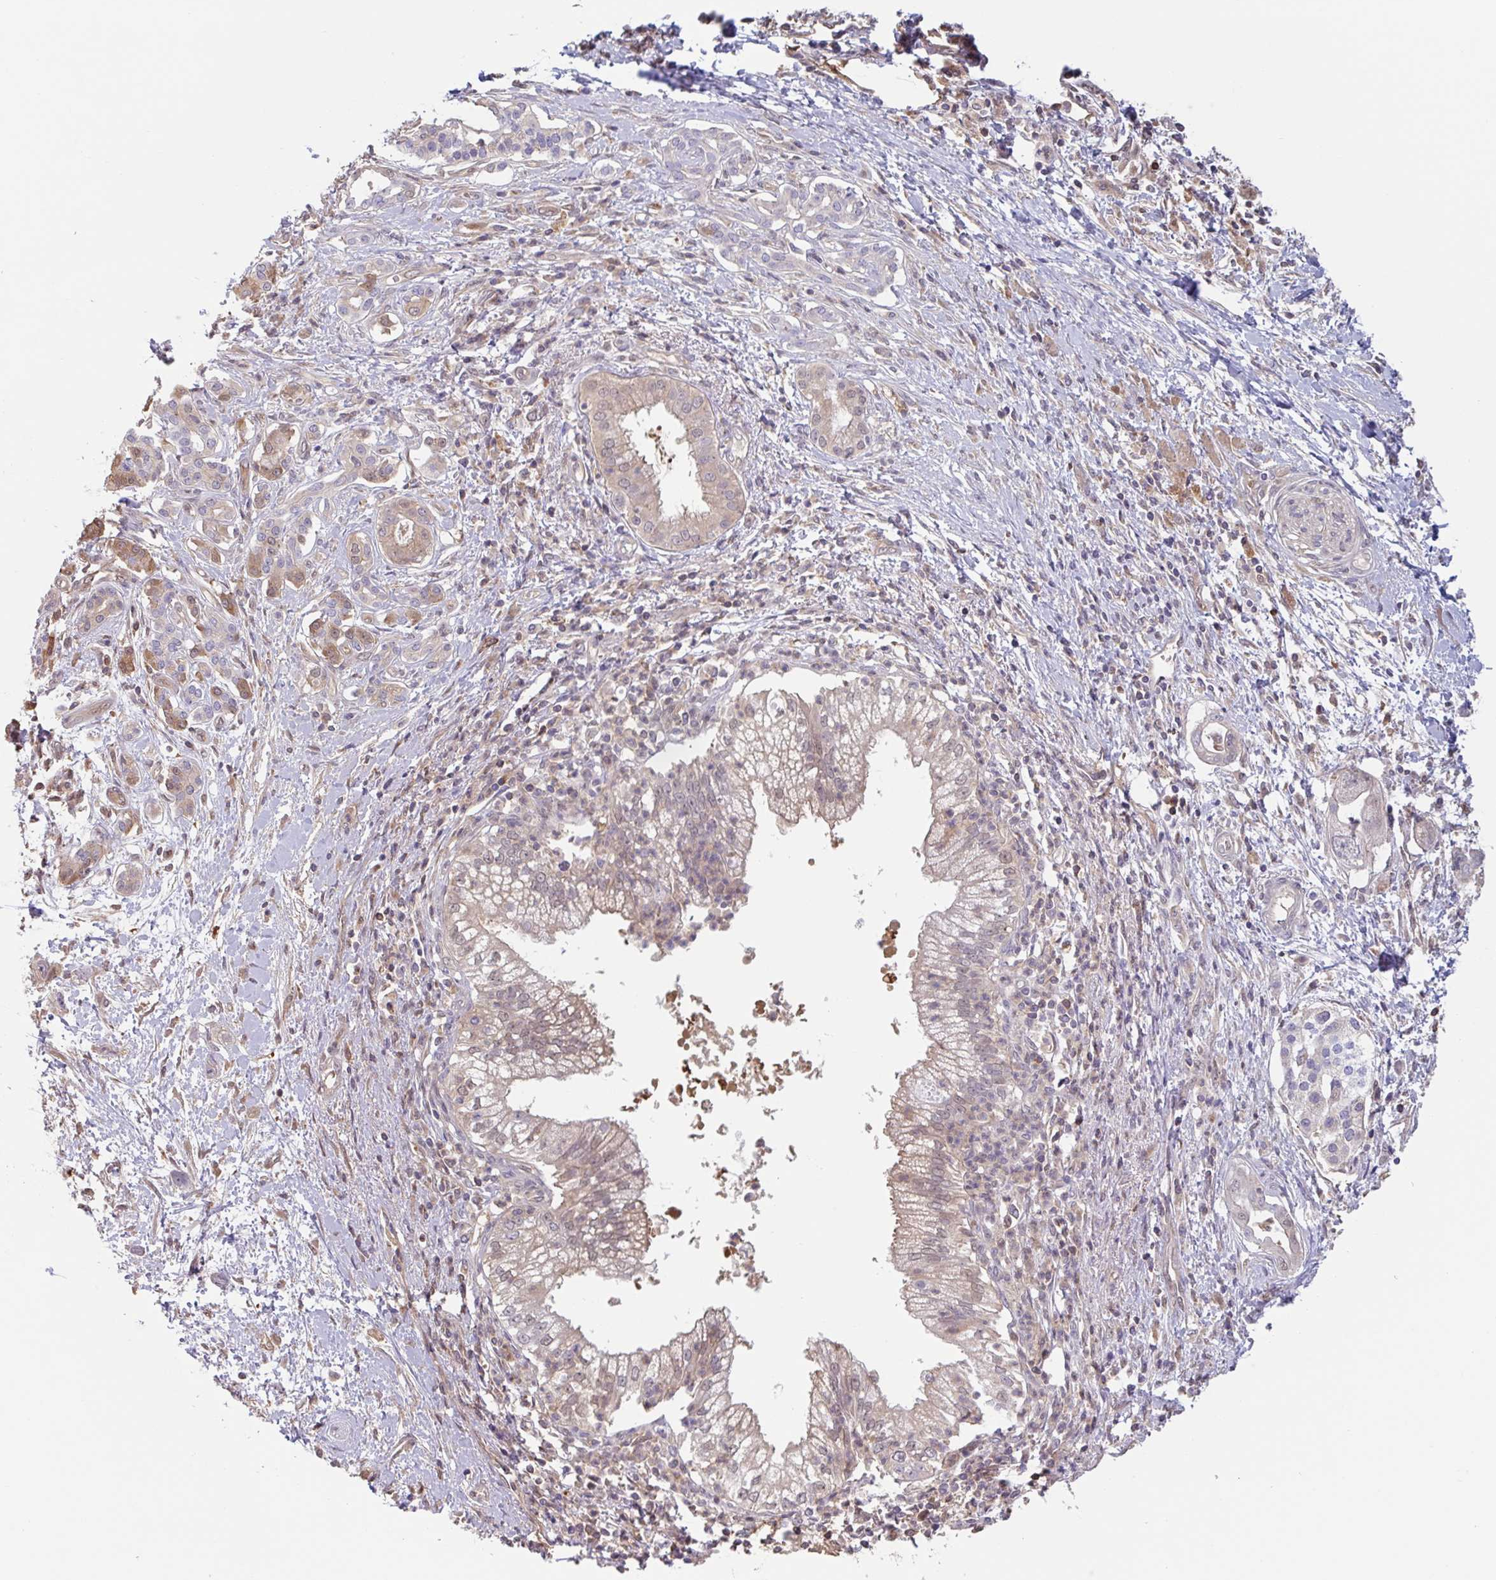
{"staining": {"intensity": "negative", "quantity": "none", "location": "none"}, "tissue": "pancreatic cancer", "cell_type": "Tumor cells", "image_type": "cancer", "snomed": [{"axis": "morphology", "description": "Adenocarcinoma, NOS"}, {"axis": "topography", "description": "Pancreas"}], "caption": "Immunohistochemistry (IHC) histopathology image of adenocarcinoma (pancreatic) stained for a protein (brown), which shows no positivity in tumor cells.", "gene": "OTOP2", "patient": {"sex": "male", "age": 70}}